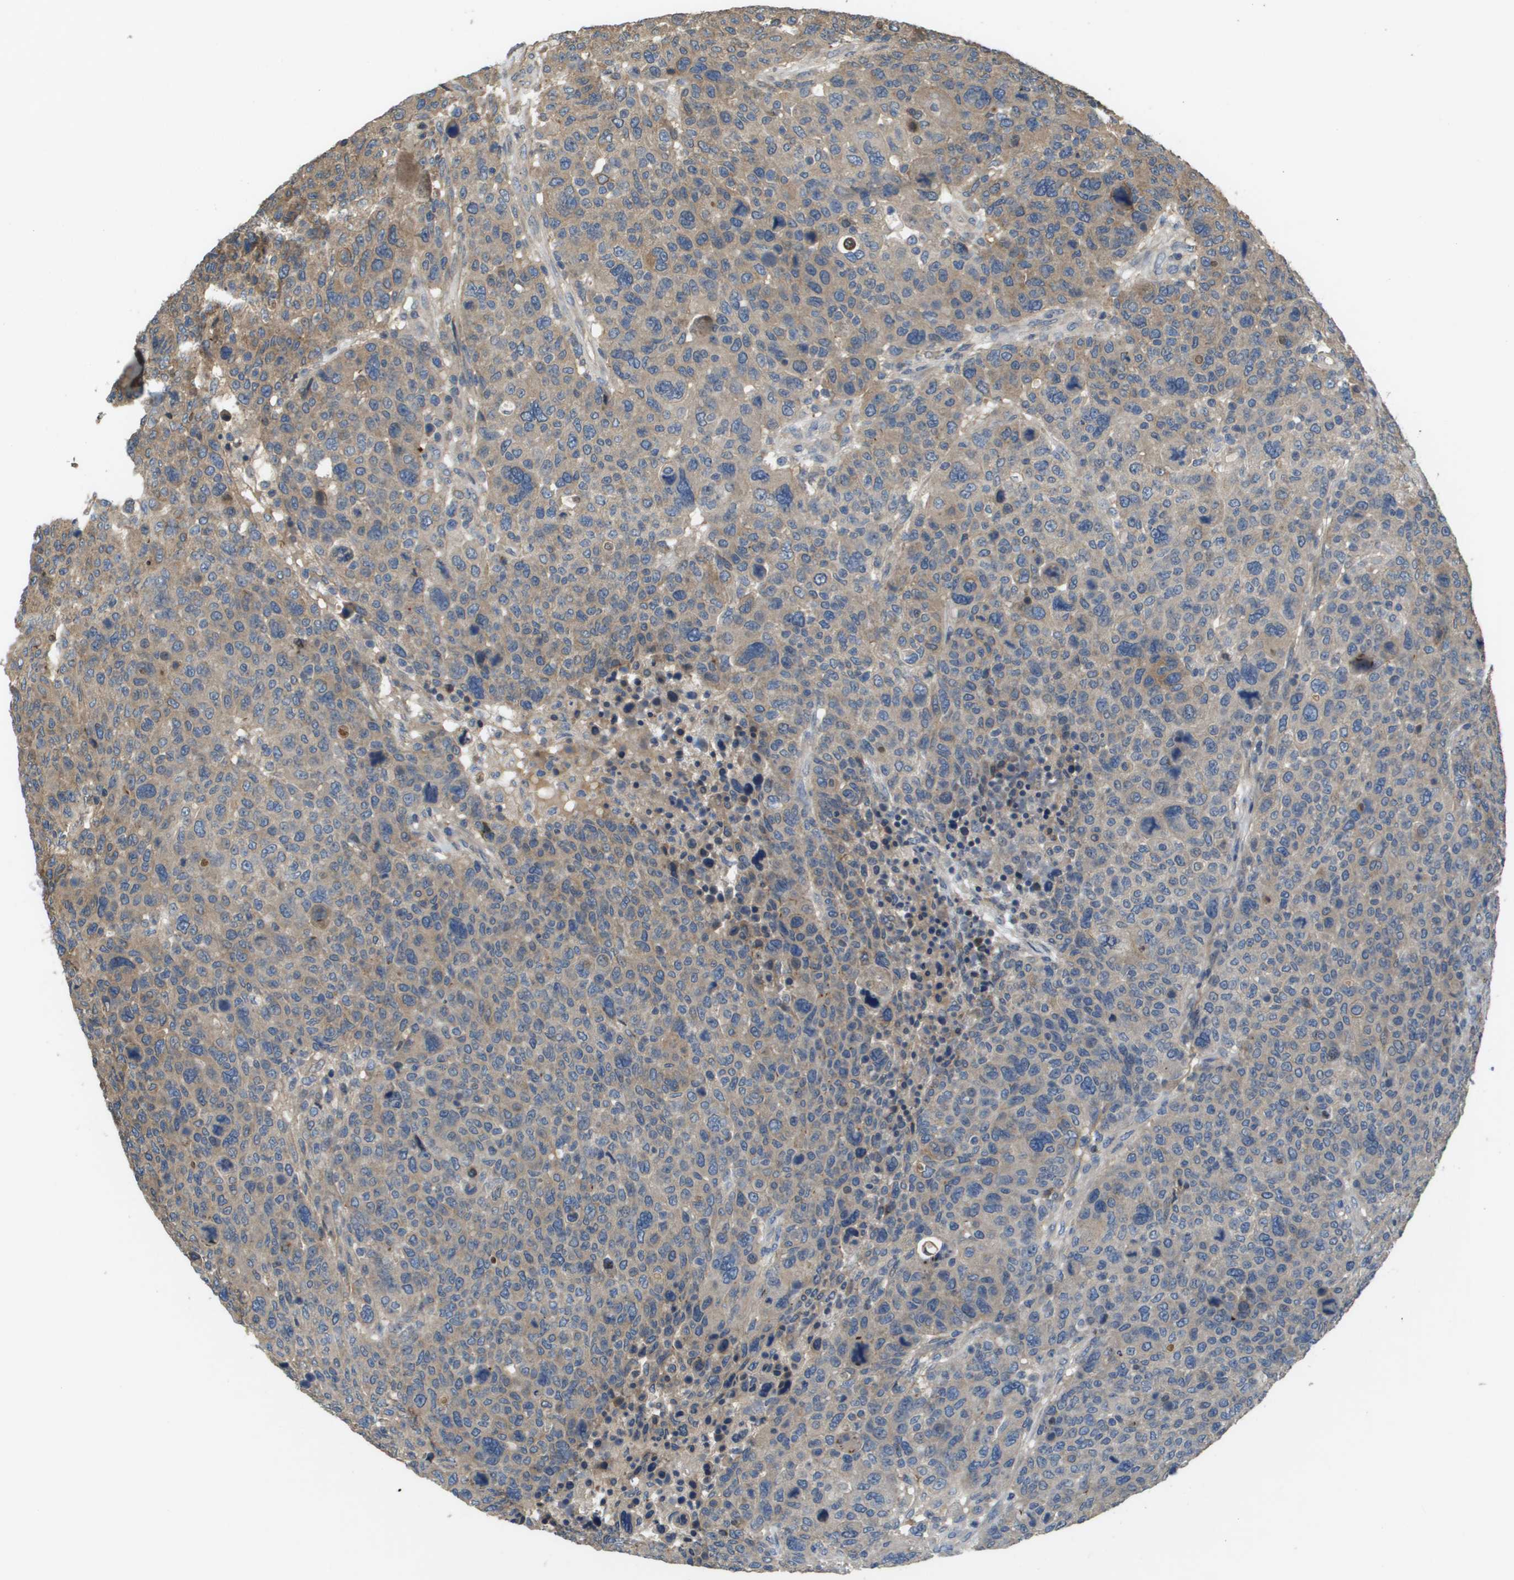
{"staining": {"intensity": "weak", "quantity": ">75%", "location": "cytoplasmic/membranous"}, "tissue": "breast cancer", "cell_type": "Tumor cells", "image_type": "cancer", "snomed": [{"axis": "morphology", "description": "Duct carcinoma"}, {"axis": "topography", "description": "Breast"}], "caption": "Immunohistochemistry (DAB) staining of human breast cancer shows weak cytoplasmic/membranous protein expression in about >75% of tumor cells.", "gene": "KRT23", "patient": {"sex": "female", "age": 50}}